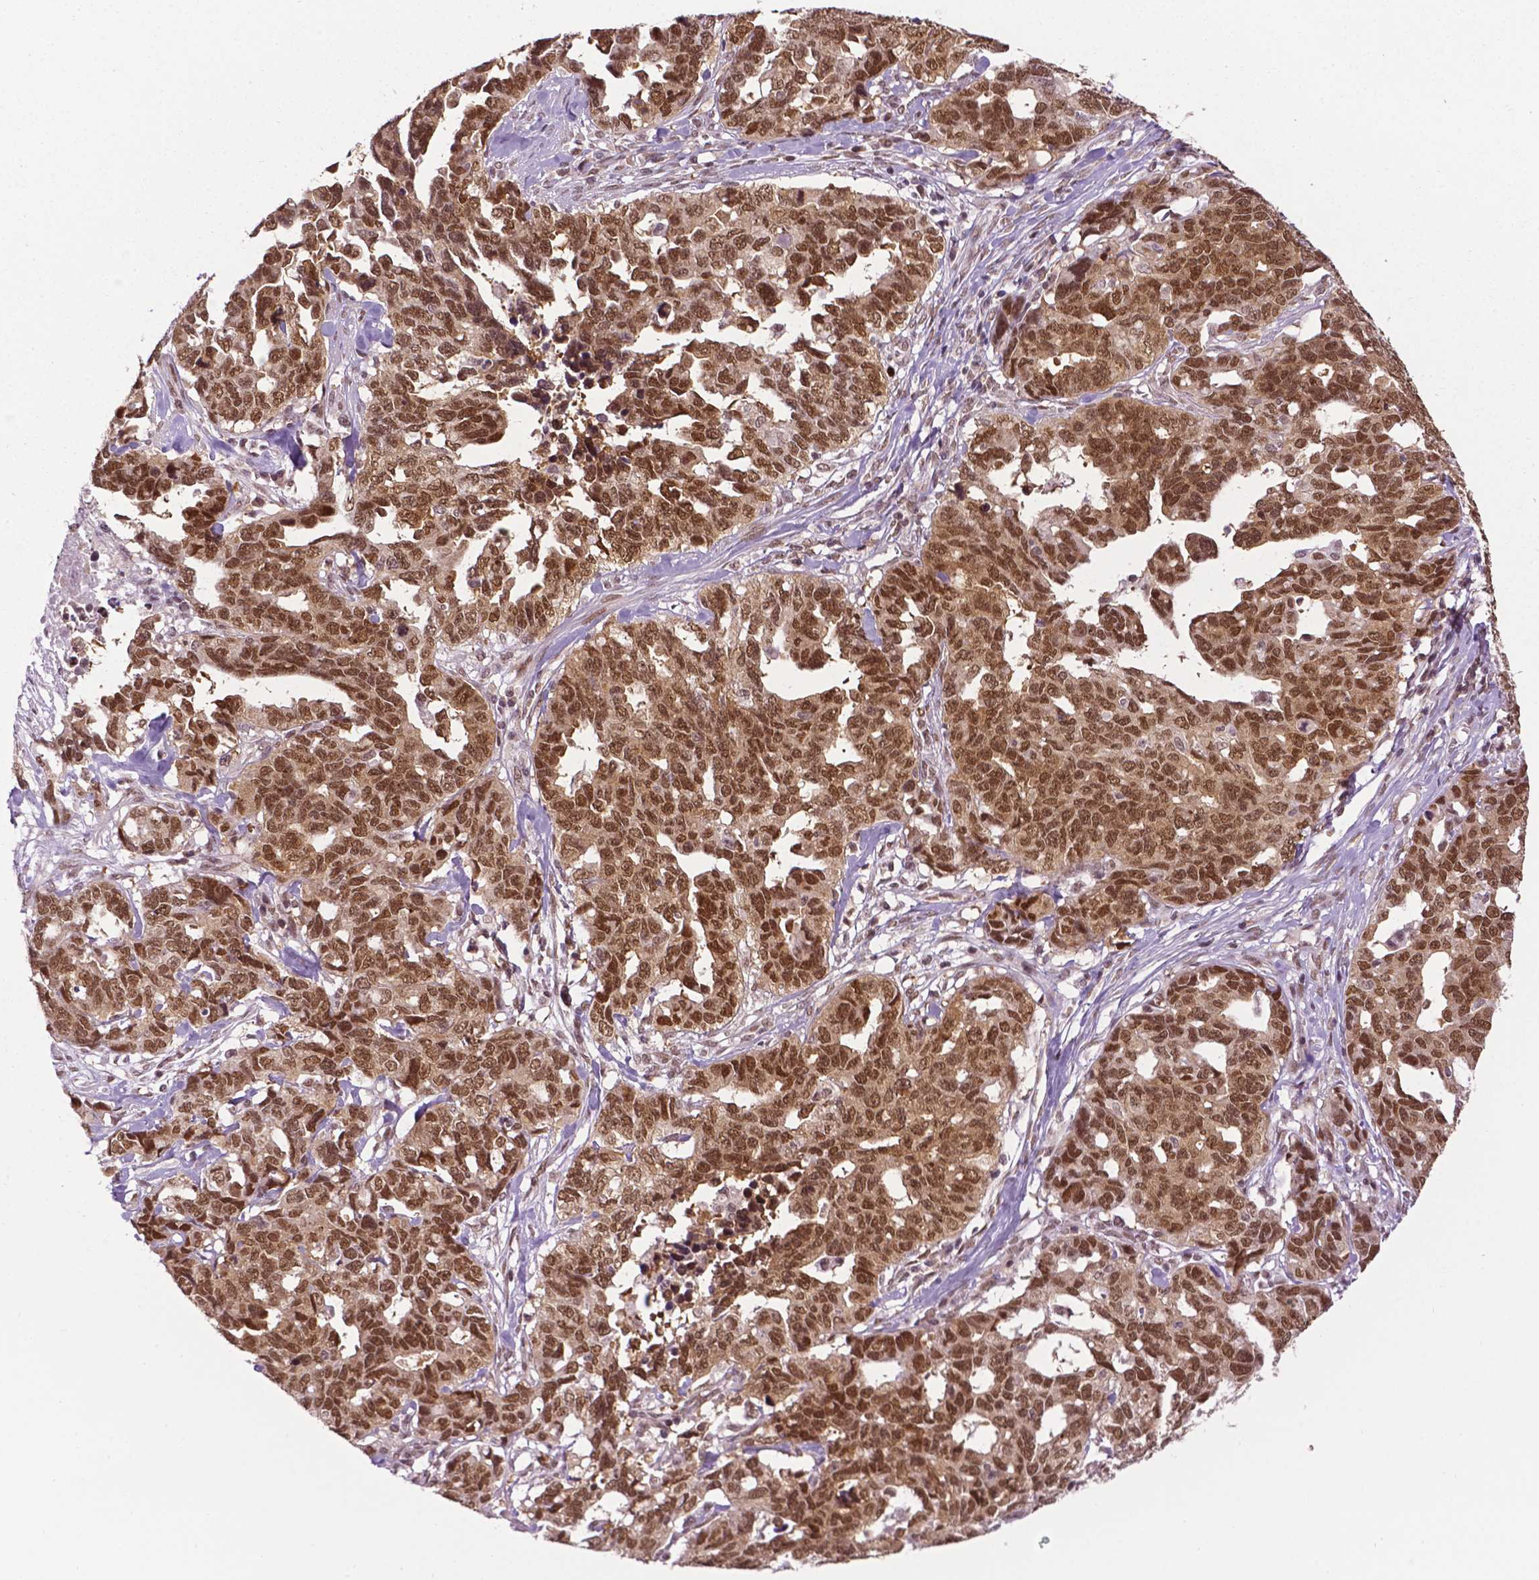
{"staining": {"intensity": "strong", "quantity": ">75%", "location": "nuclear"}, "tissue": "ovarian cancer", "cell_type": "Tumor cells", "image_type": "cancer", "snomed": [{"axis": "morphology", "description": "Cystadenocarcinoma, serous, NOS"}, {"axis": "topography", "description": "Ovary"}], "caption": "Ovarian cancer (serous cystadenocarcinoma) stained with immunohistochemistry reveals strong nuclear staining in about >75% of tumor cells. (IHC, brightfield microscopy, high magnification).", "gene": "UBQLN4", "patient": {"sex": "female", "age": 69}}